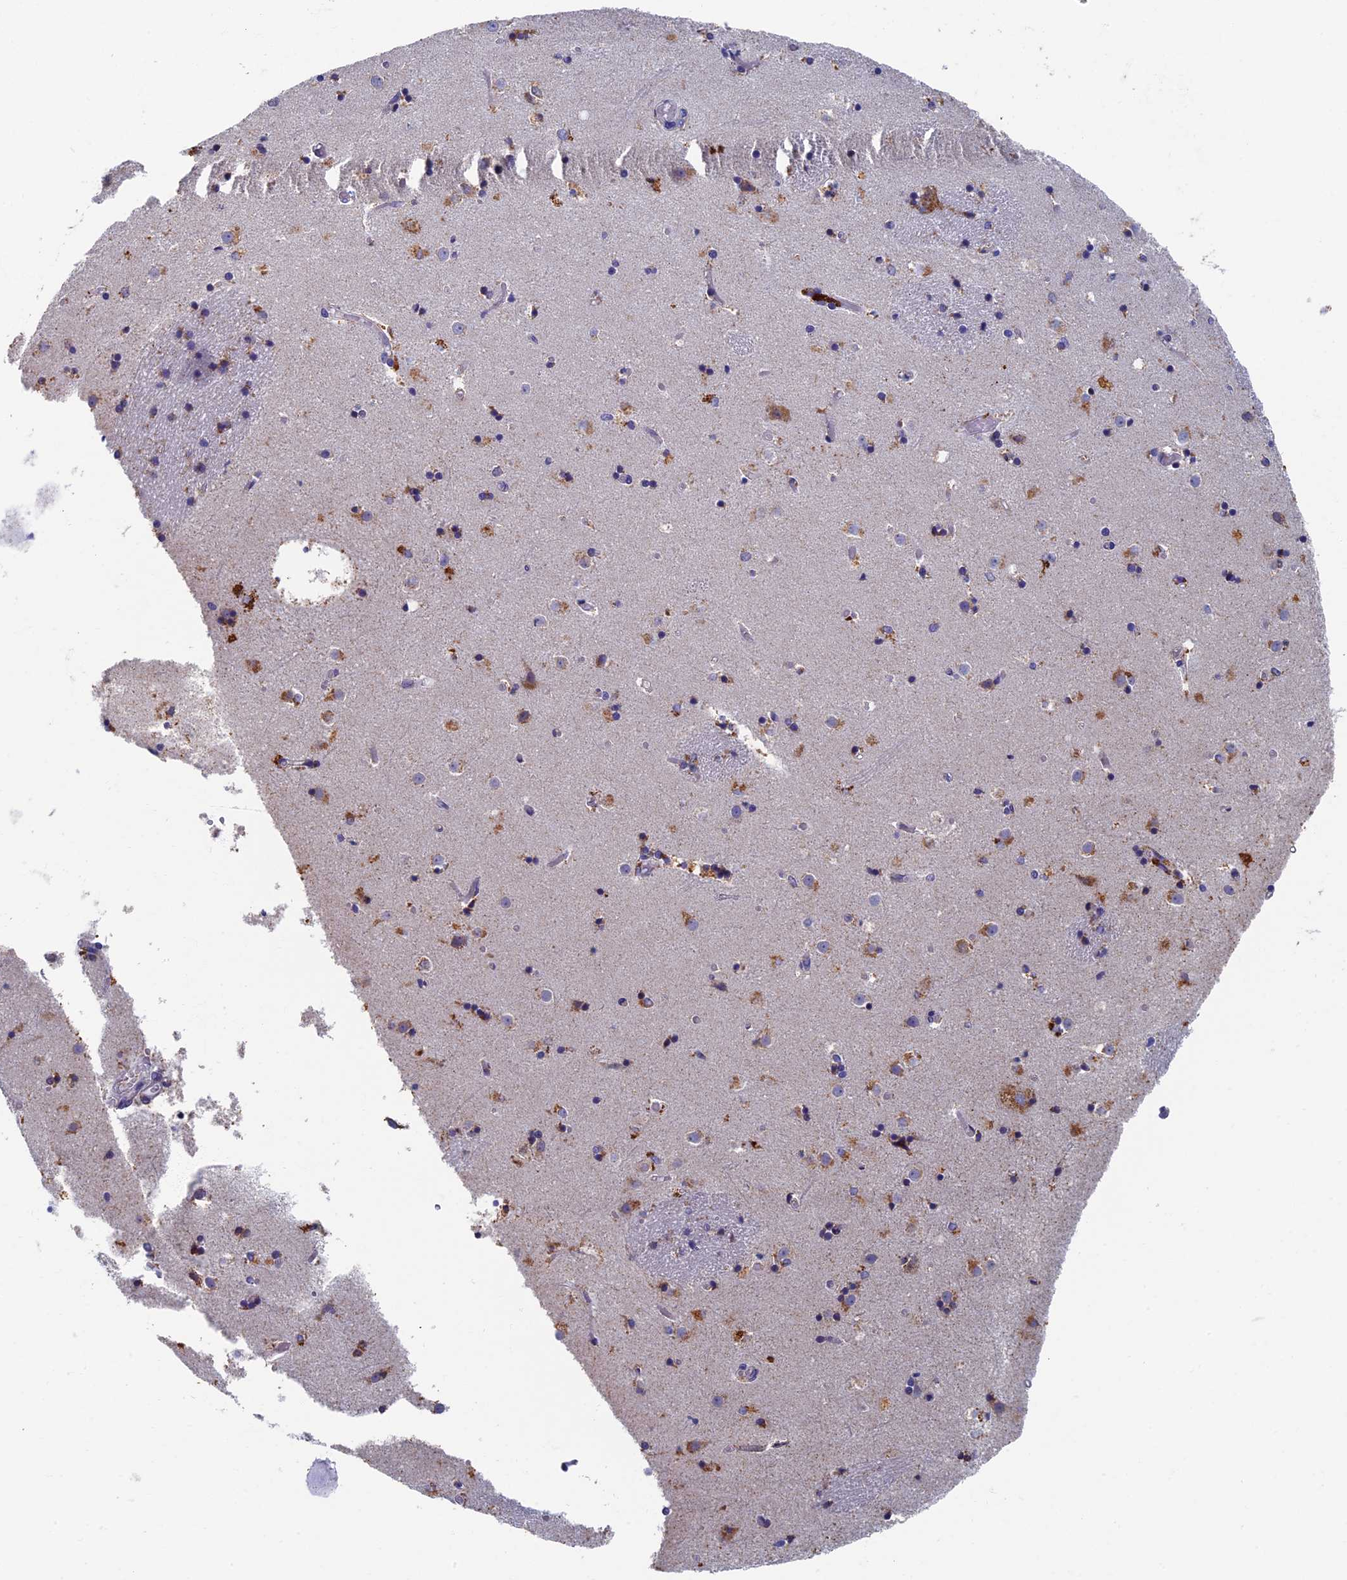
{"staining": {"intensity": "moderate", "quantity": "<25%", "location": "cytoplasmic/membranous"}, "tissue": "caudate", "cell_type": "Glial cells", "image_type": "normal", "snomed": [{"axis": "morphology", "description": "Normal tissue, NOS"}, {"axis": "topography", "description": "Lateral ventricle wall"}], "caption": "Protein expression analysis of unremarkable caudate exhibits moderate cytoplasmic/membranous positivity in approximately <25% of glial cells. Using DAB (brown) and hematoxylin (blue) stains, captured at high magnification using brightfield microscopy.", "gene": "OAT", "patient": {"sex": "female", "age": 52}}